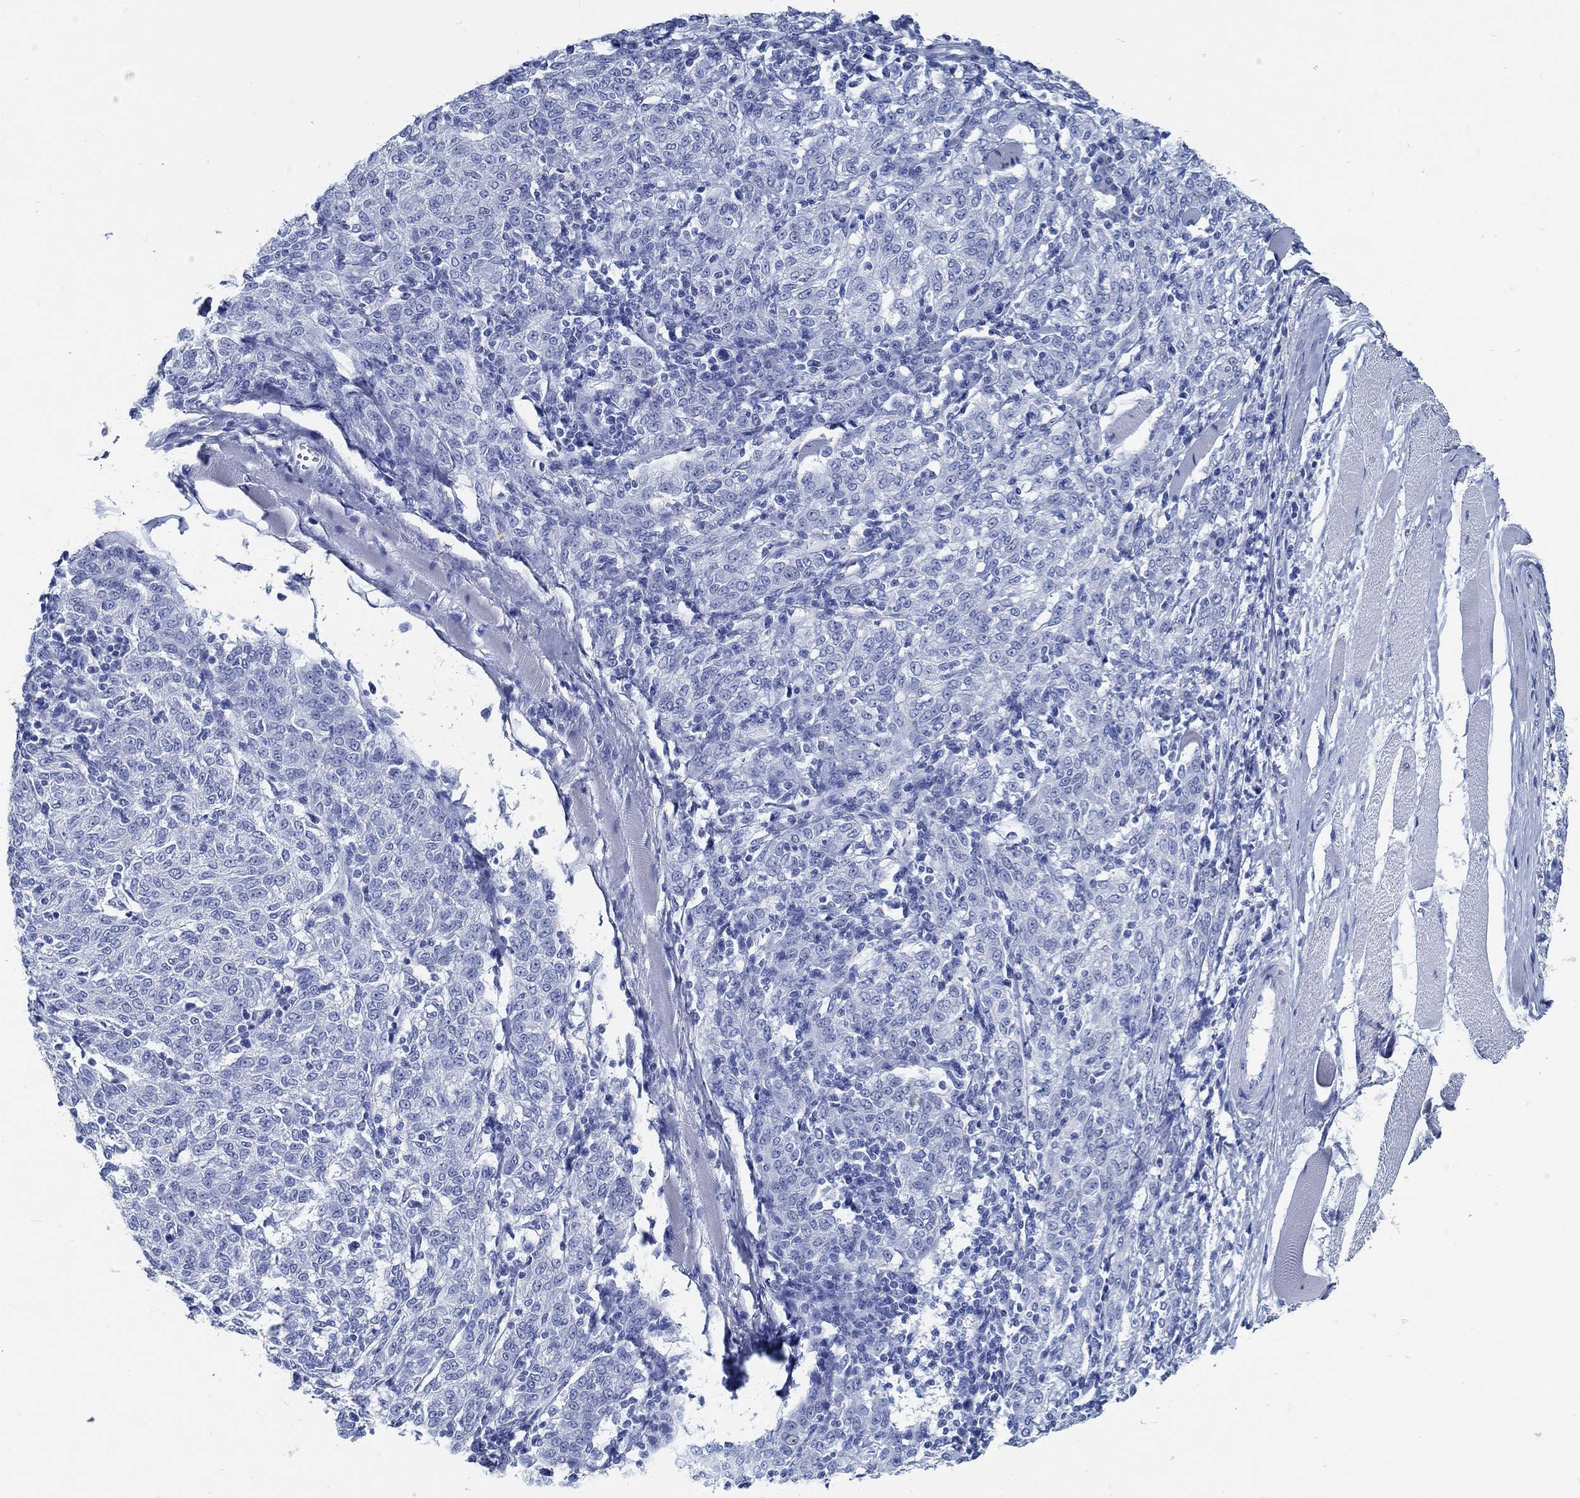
{"staining": {"intensity": "negative", "quantity": "none", "location": "none"}, "tissue": "melanoma", "cell_type": "Tumor cells", "image_type": "cancer", "snomed": [{"axis": "morphology", "description": "Malignant melanoma, NOS"}, {"axis": "topography", "description": "Skin"}], "caption": "Immunohistochemistry (IHC) of human melanoma displays no expression in tumor cells.", "gene": "SLC45A1", "patient": {"sex": "female", "age": 72}}